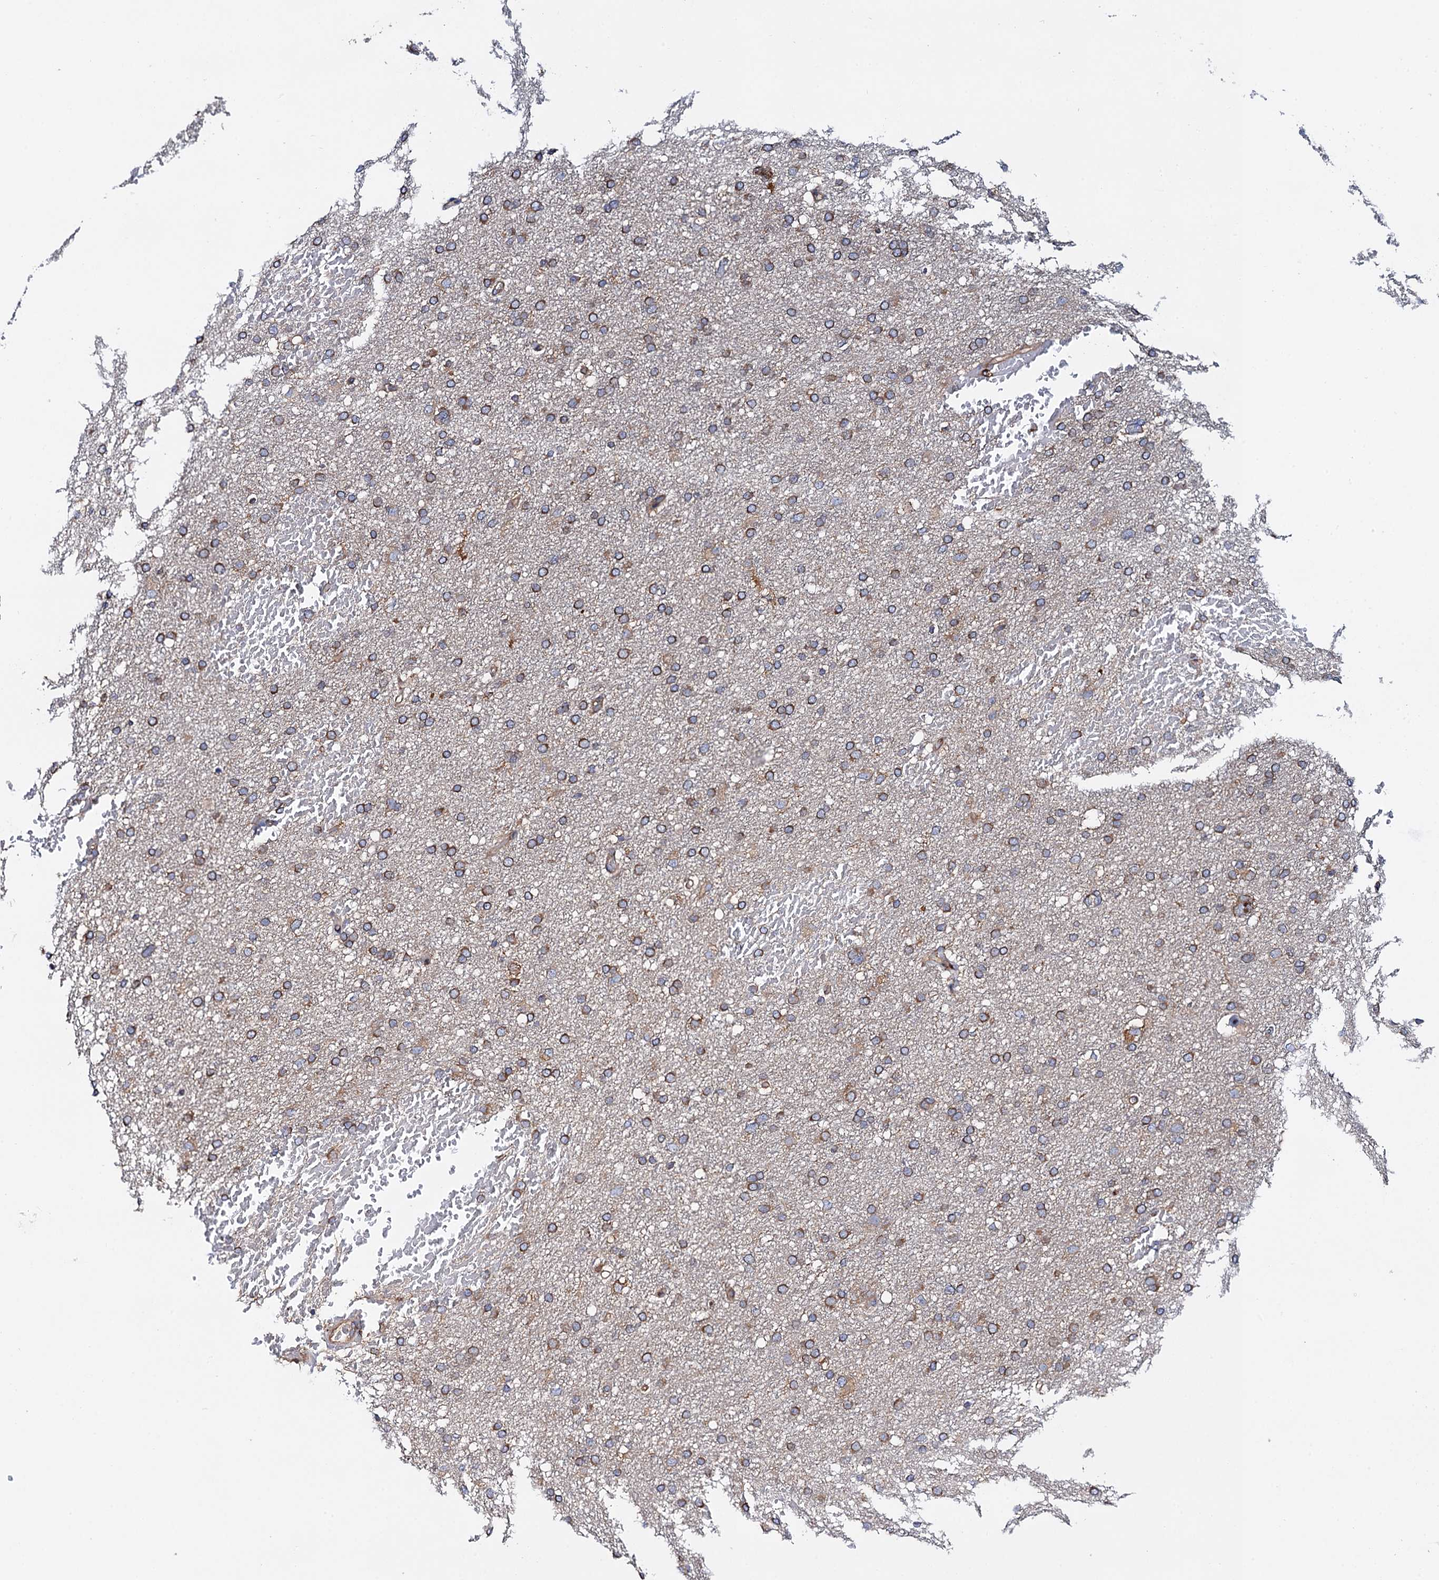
{"staining": {"intensity": "moderate", "quantity": ">75%", "location": "cytoplasmic/membranous"}, "tissue": "glioma", "cell_type": "Tumor cells", "image_type": "cancer", "snomed": [{"axis": "morphology", "description": "Glioma, malignant, High grade"}, {"axis": "topography", "description": "Cerebral cortex"}], "caption": "High-power microscopy captured an immunohistochemistry (IHC) micrograph of malignant glioma (high-grade), revealing moderate cytoplasmic/membranous staining in about >75% of tumor cells. (DAB (3,3'-diaminobenzidine) IHC with brightfield microscopy, high magnification).", "gene": "MRPL48", "patient": {"sex": "female", "age": 36}}